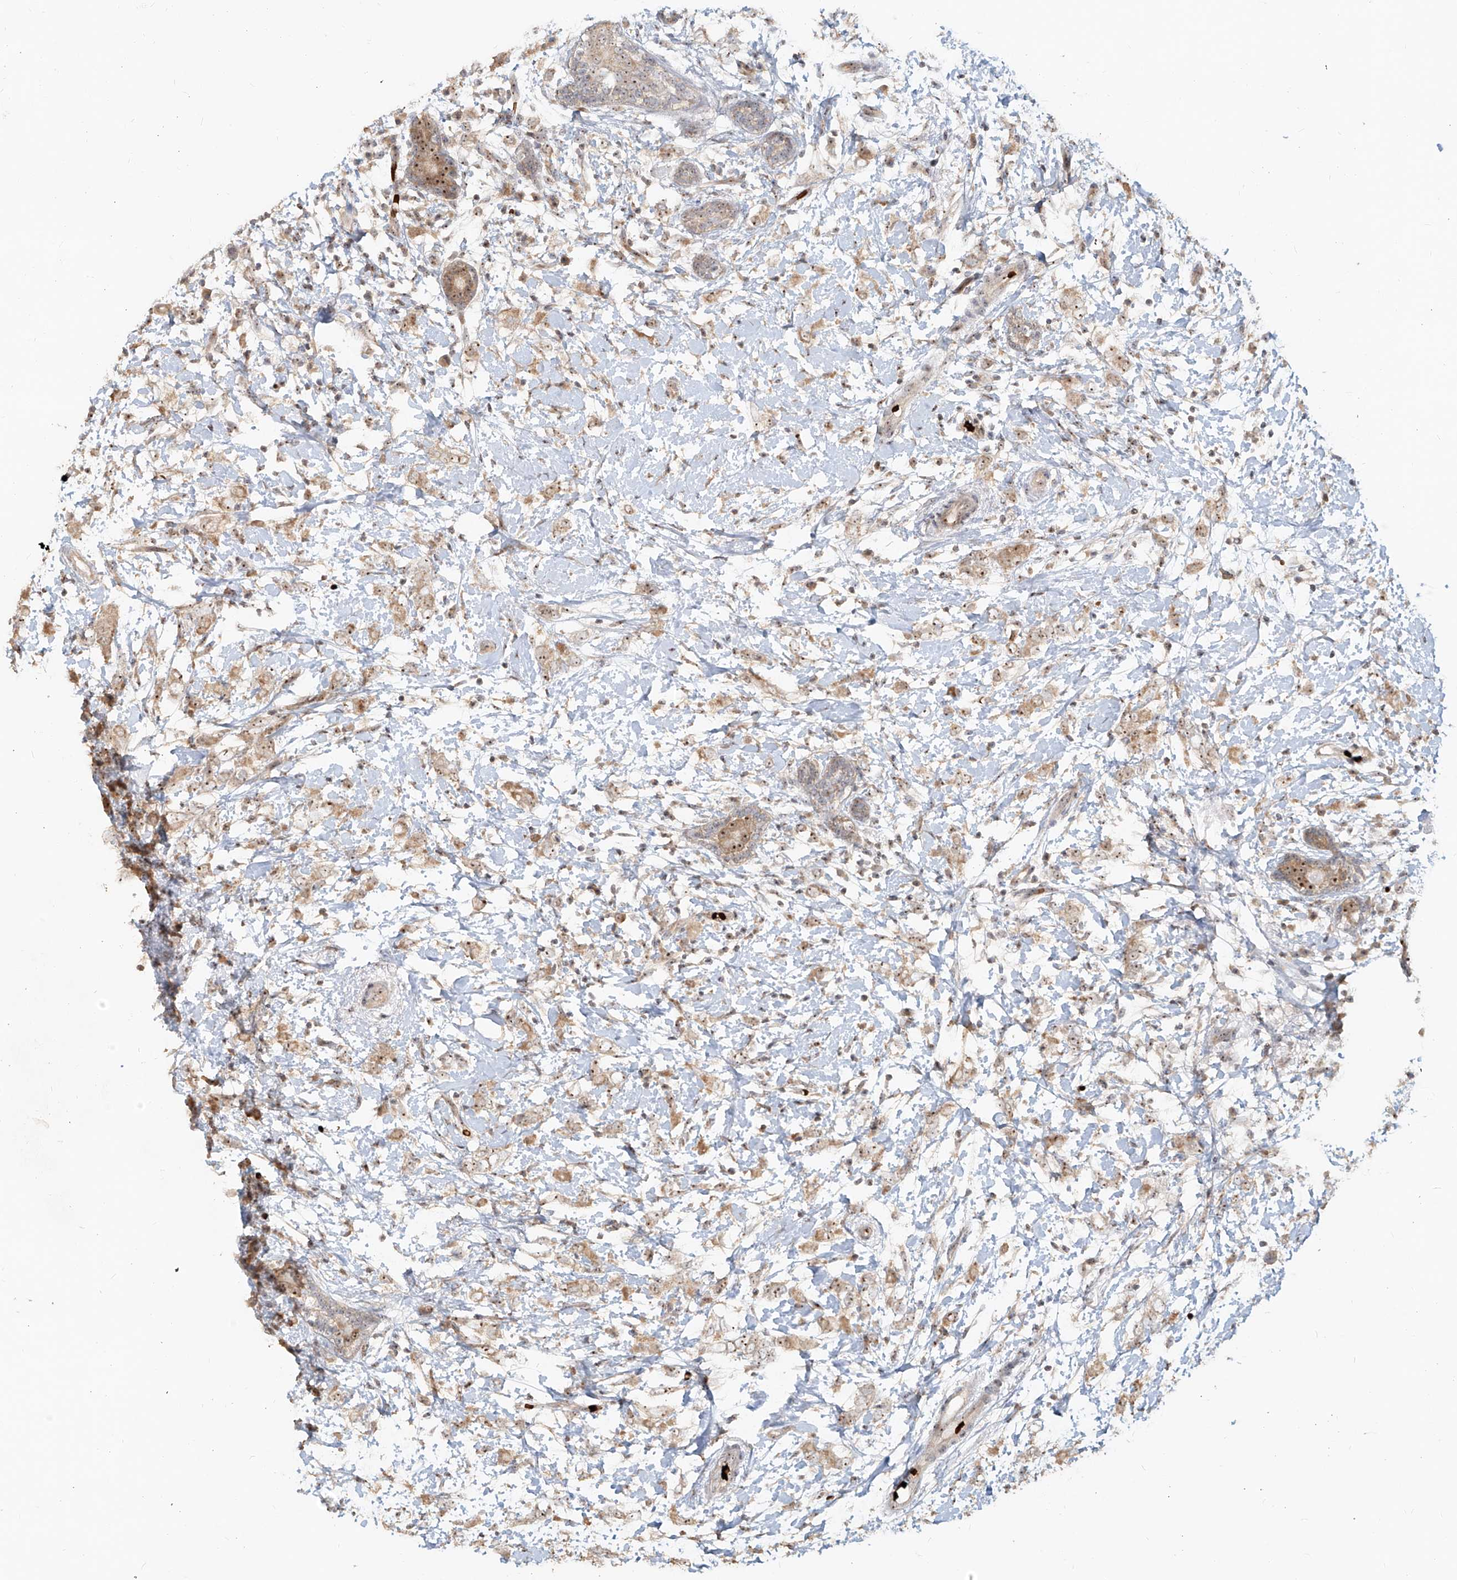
{"staining": {"intensity": "weak", "quantity": ">75%", "location": "cytoplasmic/membranous,nuclear"}, "tissue": "breast cancer", "cell_type": "Tumor cells", "image_type": "cancer", "snomed": [{"axis": "morphology", "description": "Normal tissue, NOS"}, {"axis": "morphology", "description": "Lobular carcinoma"}, {"axis": "topography", "description": "Breast"}], "caption": "This histopathology image demonstrates immunohistochemistry staining of breast cancer, with low weak cytoplasmic/membranous and nuclear expression in about >75% of tumor cells.", "gene": "BYSL", "patient": {"sex": "female", "age": 47}}